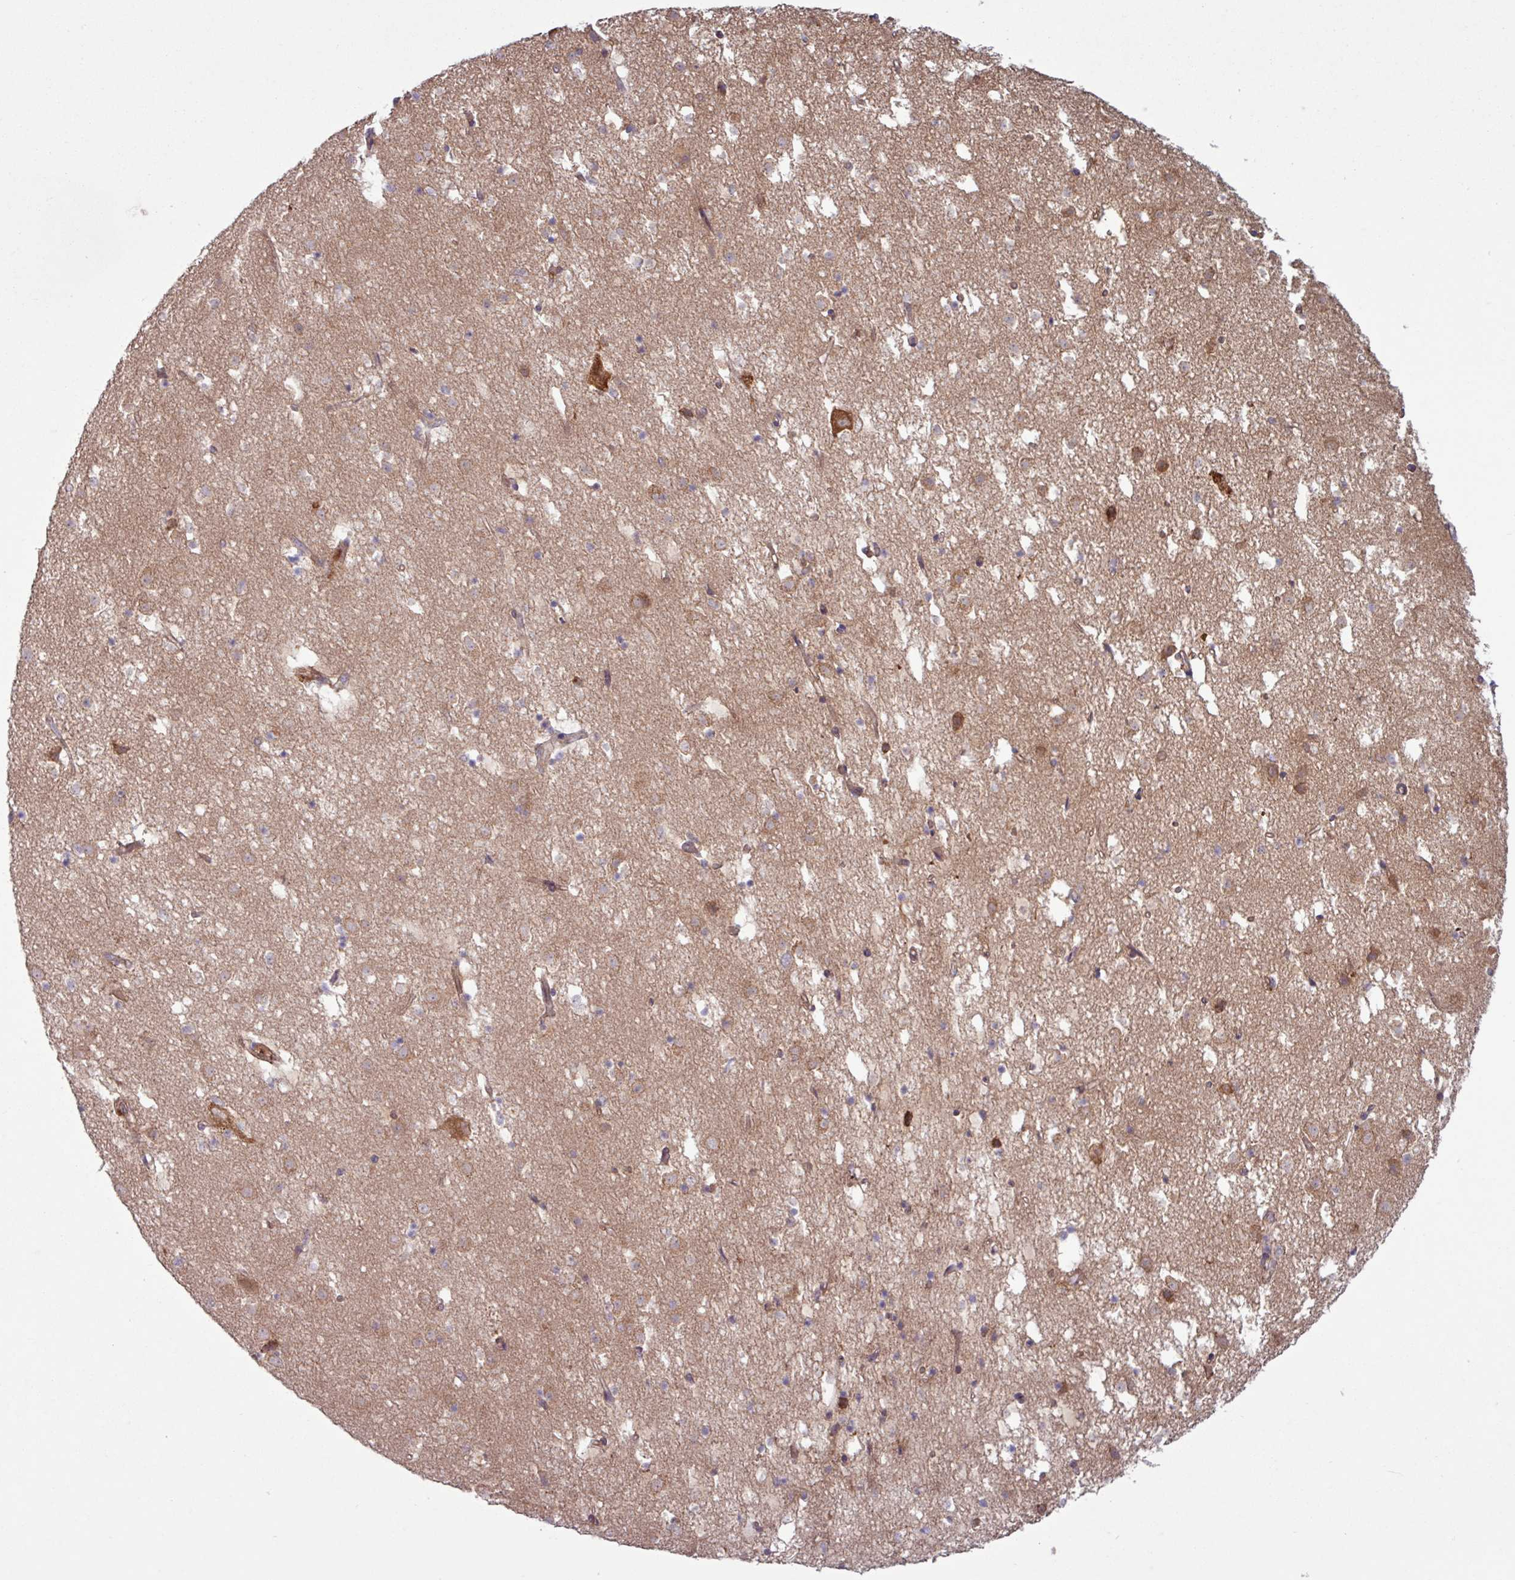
{"staining": {"intensity": "moderate", "quantity": "<25%", "location": "cytoplasmic/membranous"}, "tissue": "caudate", "cell_type": "Glial cells", "image_type": "normal", "snomed": [{"axis": "morphology", "description": "Normal tissue, NOS"}, {"axis": "topography", "description": "Lateral ventricle wall"}], "caption": "Brown immunohistochemical staining in unremarkable human caudate demonstrates moderate cytoplasmic/membranous expression in approximately <25% of glial cells.", "gene": "PDPR", "patient": {"sex": "male", "age": 58}}